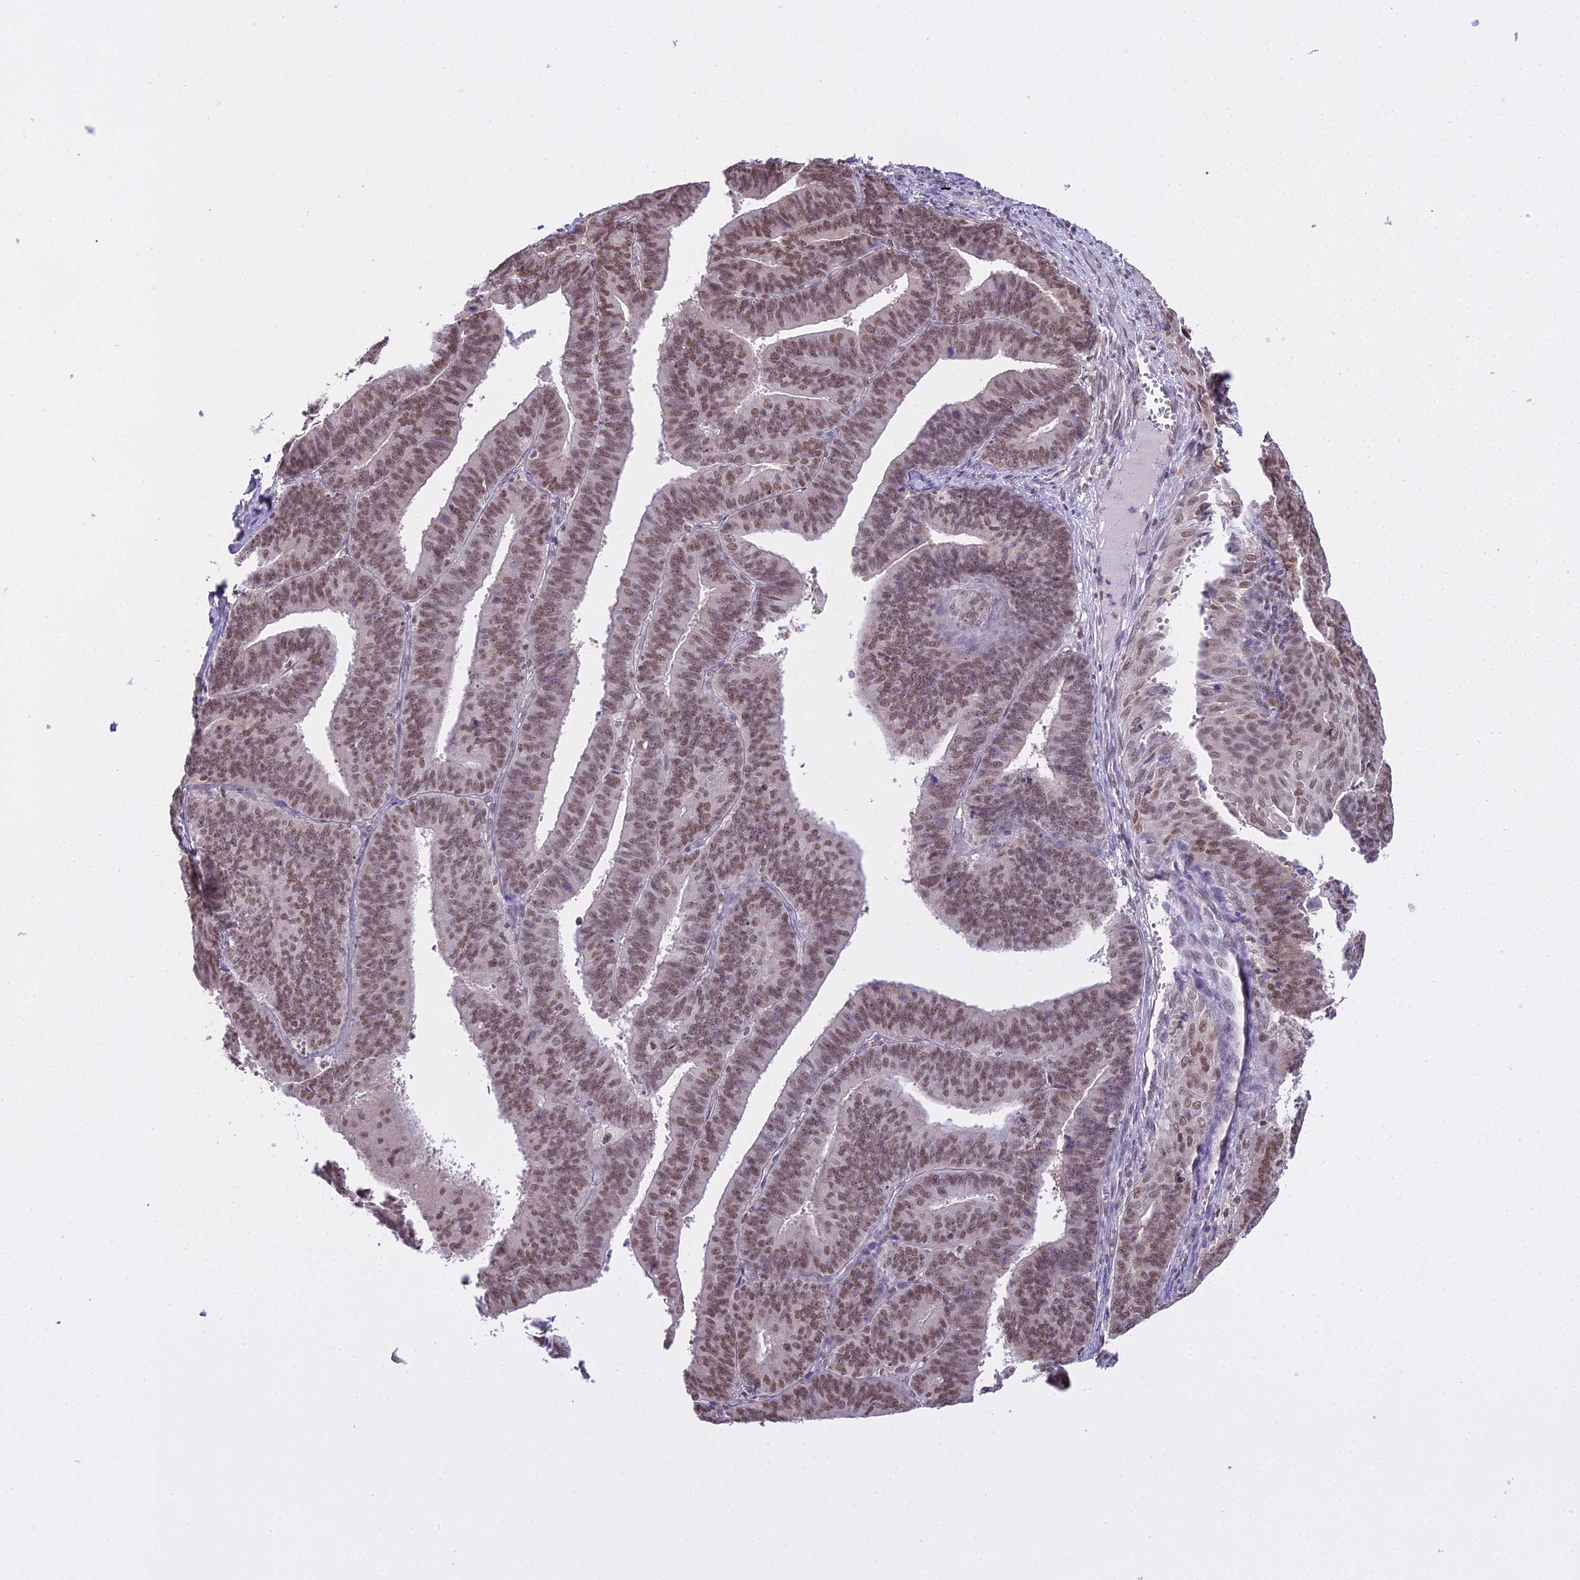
{"staining": {"intensity": "moderate", "quantity": ">75%", "location": "nuclear"}, "tissue": "endometrial cancer", "cell_type": "Tumor cells", "image_type": "cancer", "snomed": [{"axis": "morphology", "description": "Adenocarcinoma, NOS"}, {"axis": "topography", "description": "Endometrium"}], "caption": "Immunohistochemistry (IHC) of endometrial cancer exhibits medium levels of moderate nuclear expression in approximately >75% of tumor cells.", "gene": "MAT2A", "patient": {"sex": "female", "age": 73}}